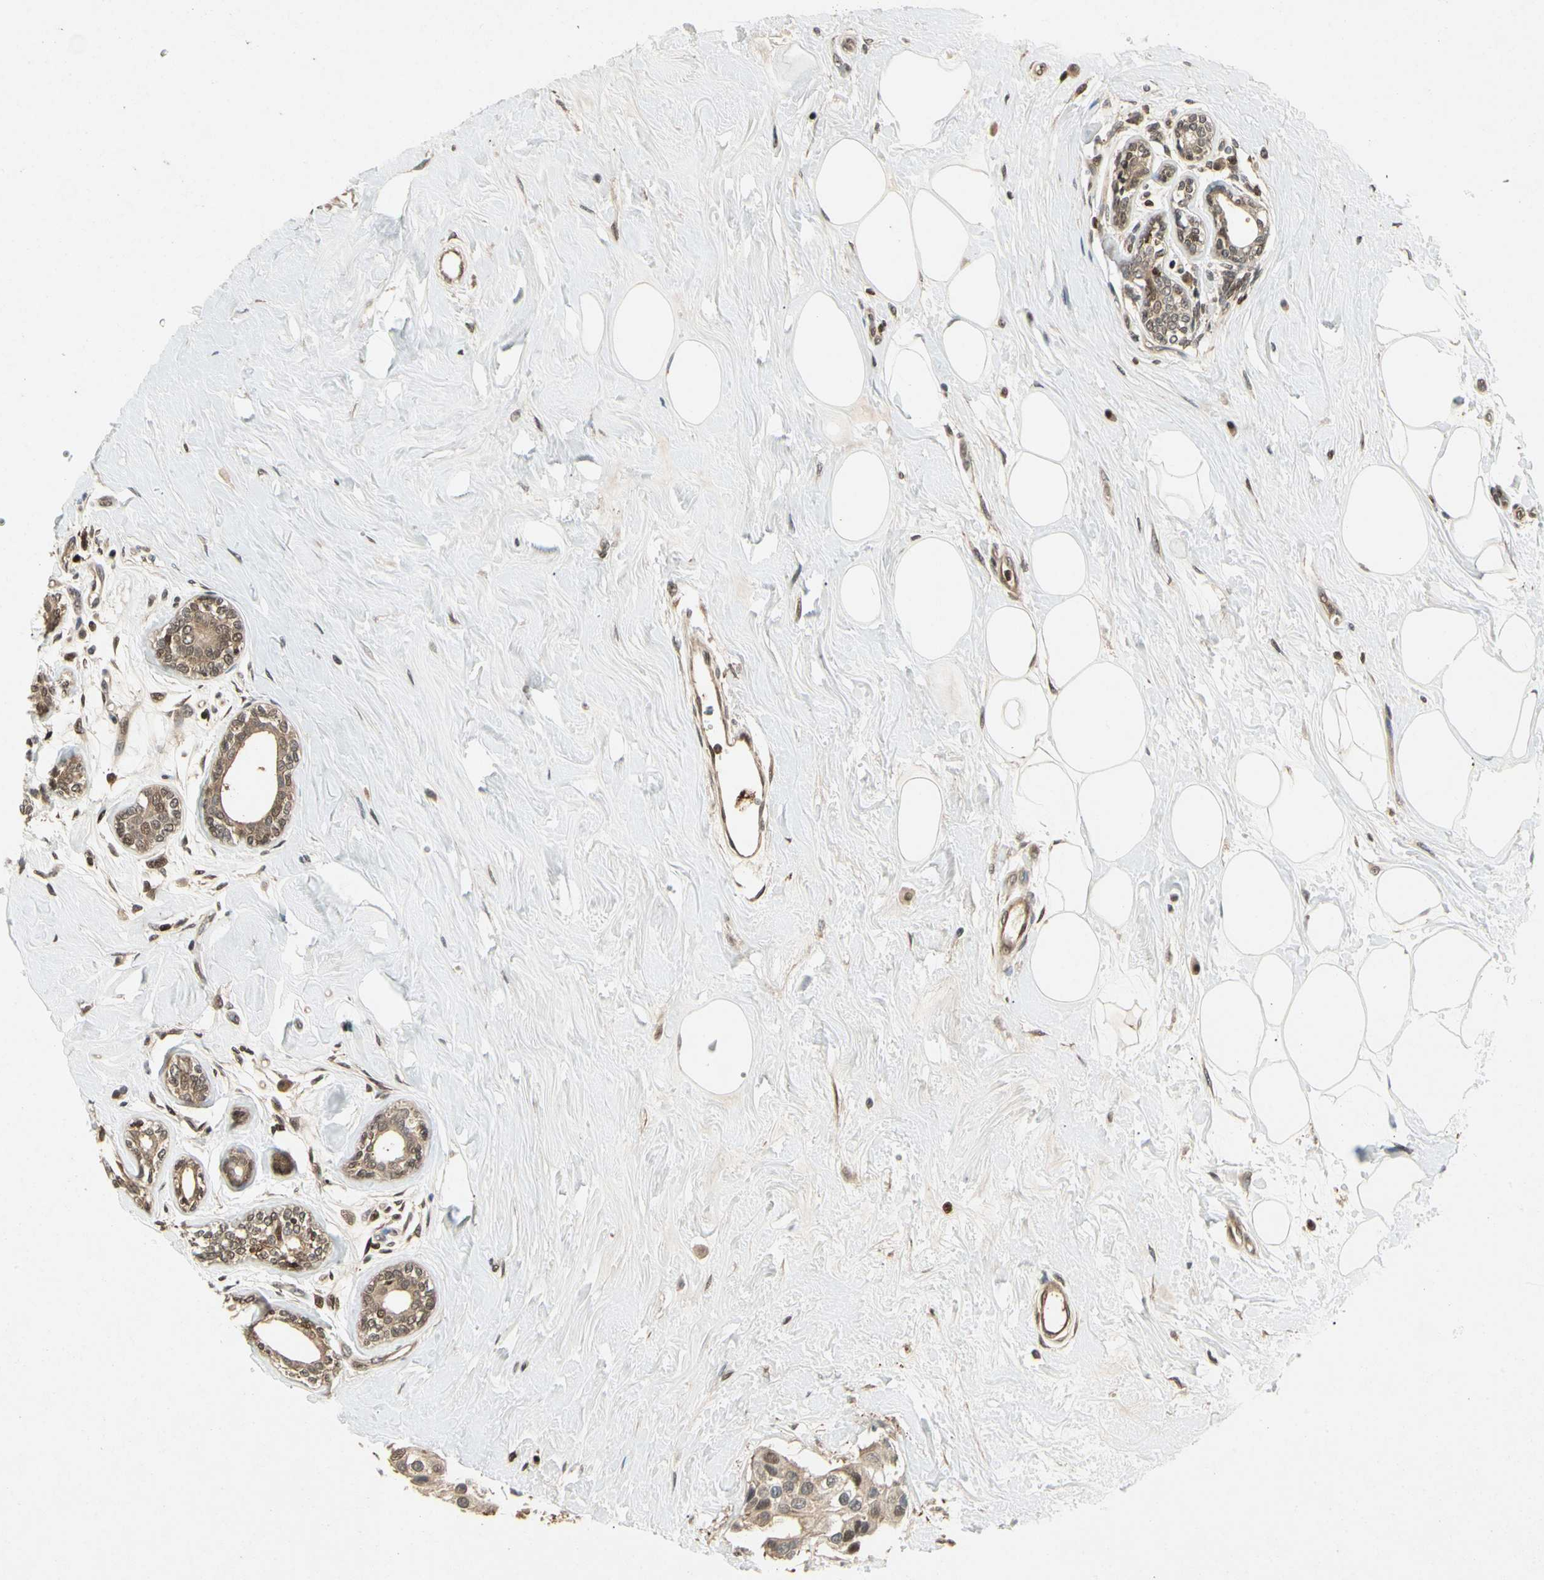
{"staining": {"intensity": "moderate", "quantity": ">75%", "location": "cytoplasmic/membranous"}, "tissue": "breast cancer", "cell_type": "Tumor cells", "image_type": "cancer", "snomed": [{"axis": "morphology", "description": "Normal tissue, NOS"}, {"axis": "morphology", "description": "Duct carcinoma"}, {"axis": "topography", "description": "Breast"}], "caption": "Immunohistochemical staining of human invasive ductal carcinoma (breast) shows moderate cytoplasmic/membranous protein staining in about >75% of tumor cells.", "gene": "YWHAQ", "patient": {"sex": "female", "age": 39}}